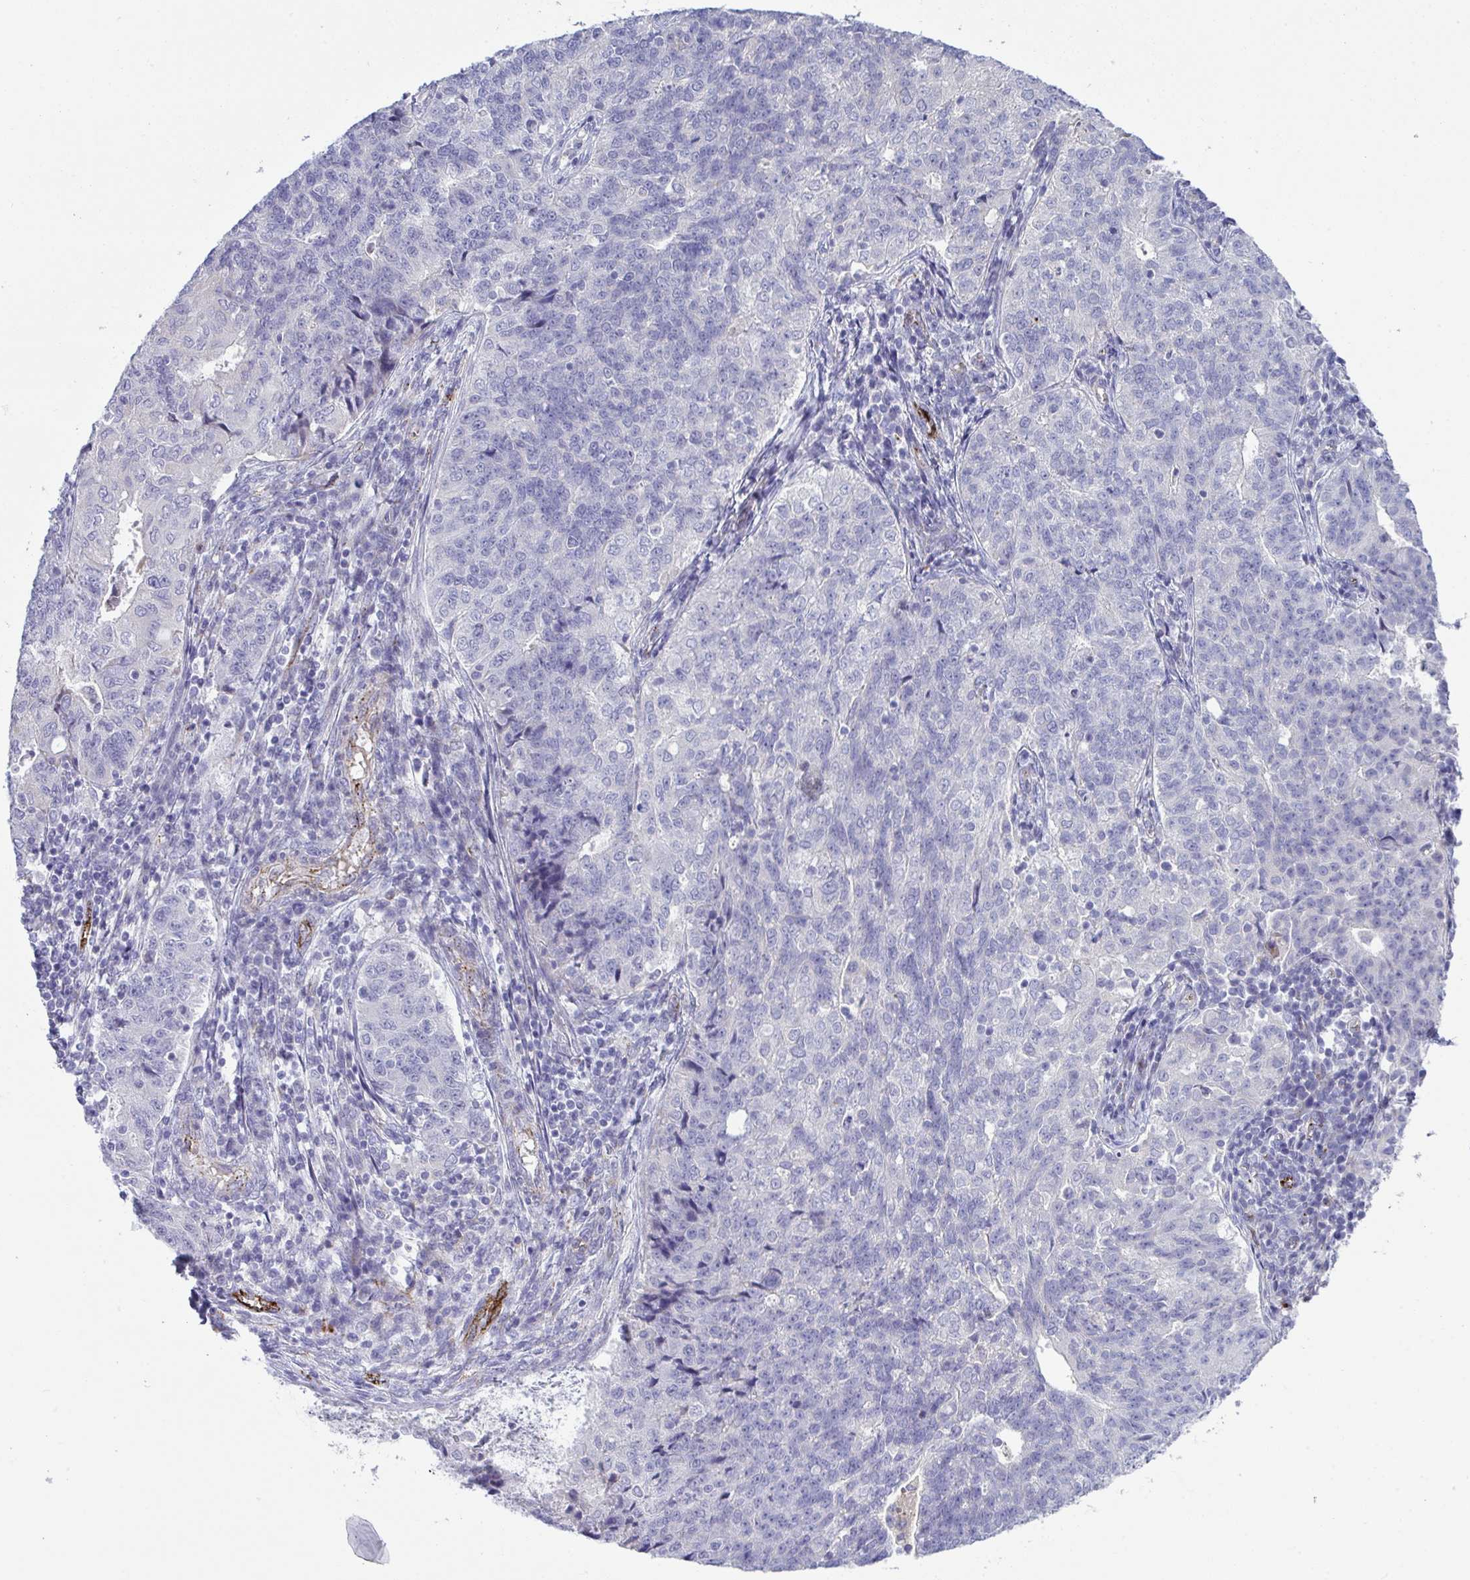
{"staining": {"intensity": "negative", "quantity": "none", "location": "none"}, "tissue": "endometrial cancer", "cell_type": "Tumor cells", "image_type": "cancer", "snomed": [{"axis": "morphology", "description": "Adenocarcinoma, NOS"}, {"axis": "topography", "description": "Endometrium"}], "caption": "There is no significant staining in tumor cells of endometrial cancer (adenocarcinoma).", "gene": "TOR1AIP2", "patient": {"sex": "female", "age": 43}}